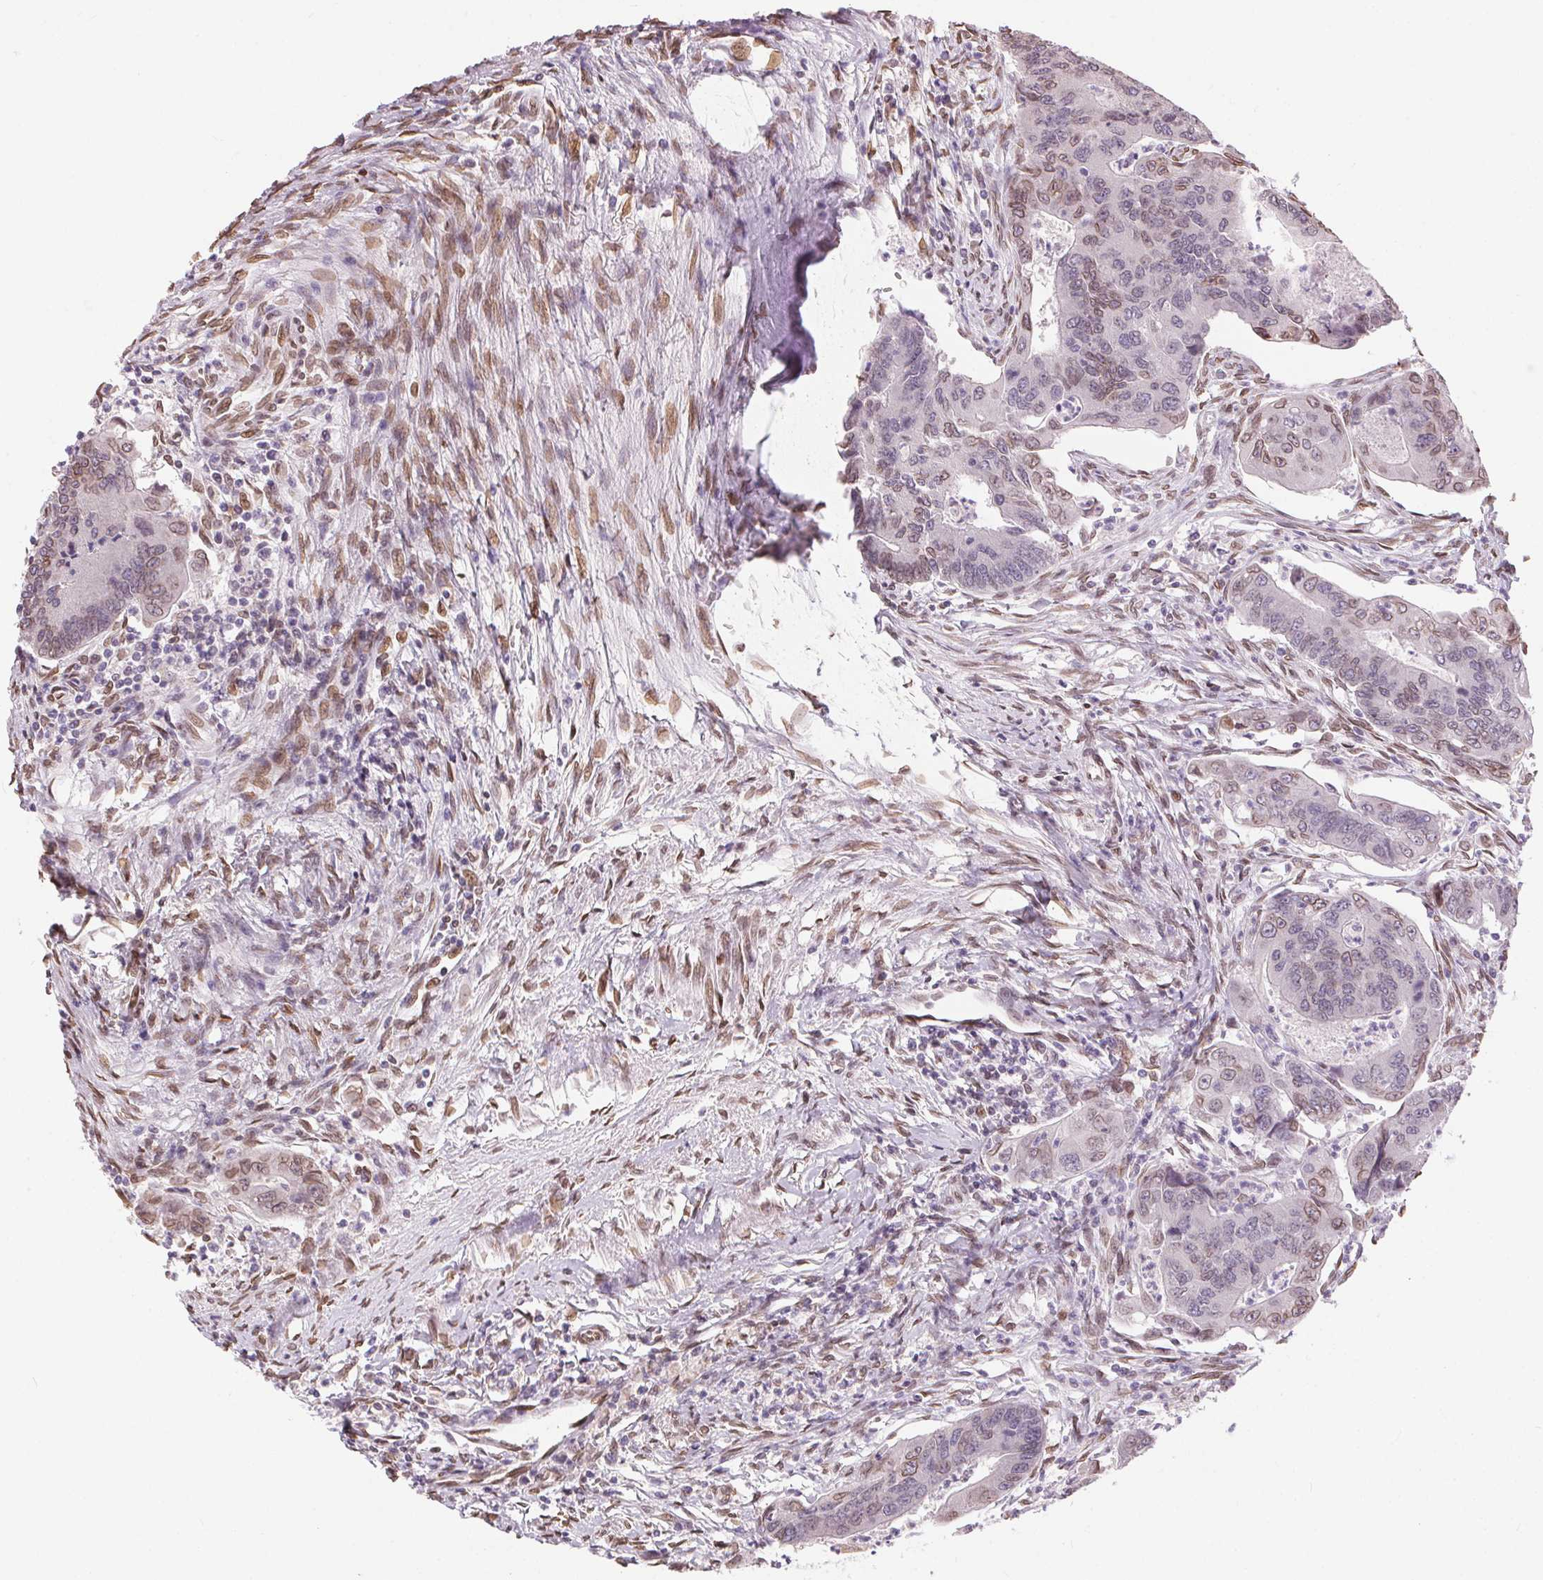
{"staining": {"intensity": "weak", "quantity": "25%-75%", "location": "nuclear"}, "tissue": "colorectal cancer", "cell_type": "Tumor cells", "image_type": "cancer", "snomed": [{"axis": "morphology", "description": "Adenocarcinoma, NOS"}, {"axis": "topography", "description": "Colon"}], "caption": "The micrograph shows staining of colorectal cancer (adenocarcinoma), revealing weak nuclear protein expression (brown color) within tumor cells. The staining is performed using DAB brown chromogen to label protein expression. The nuclei are counter-stained blue using hematoxylin.", "gene": "TMEM175", "patient": {"sex": "female", "age": 67}}